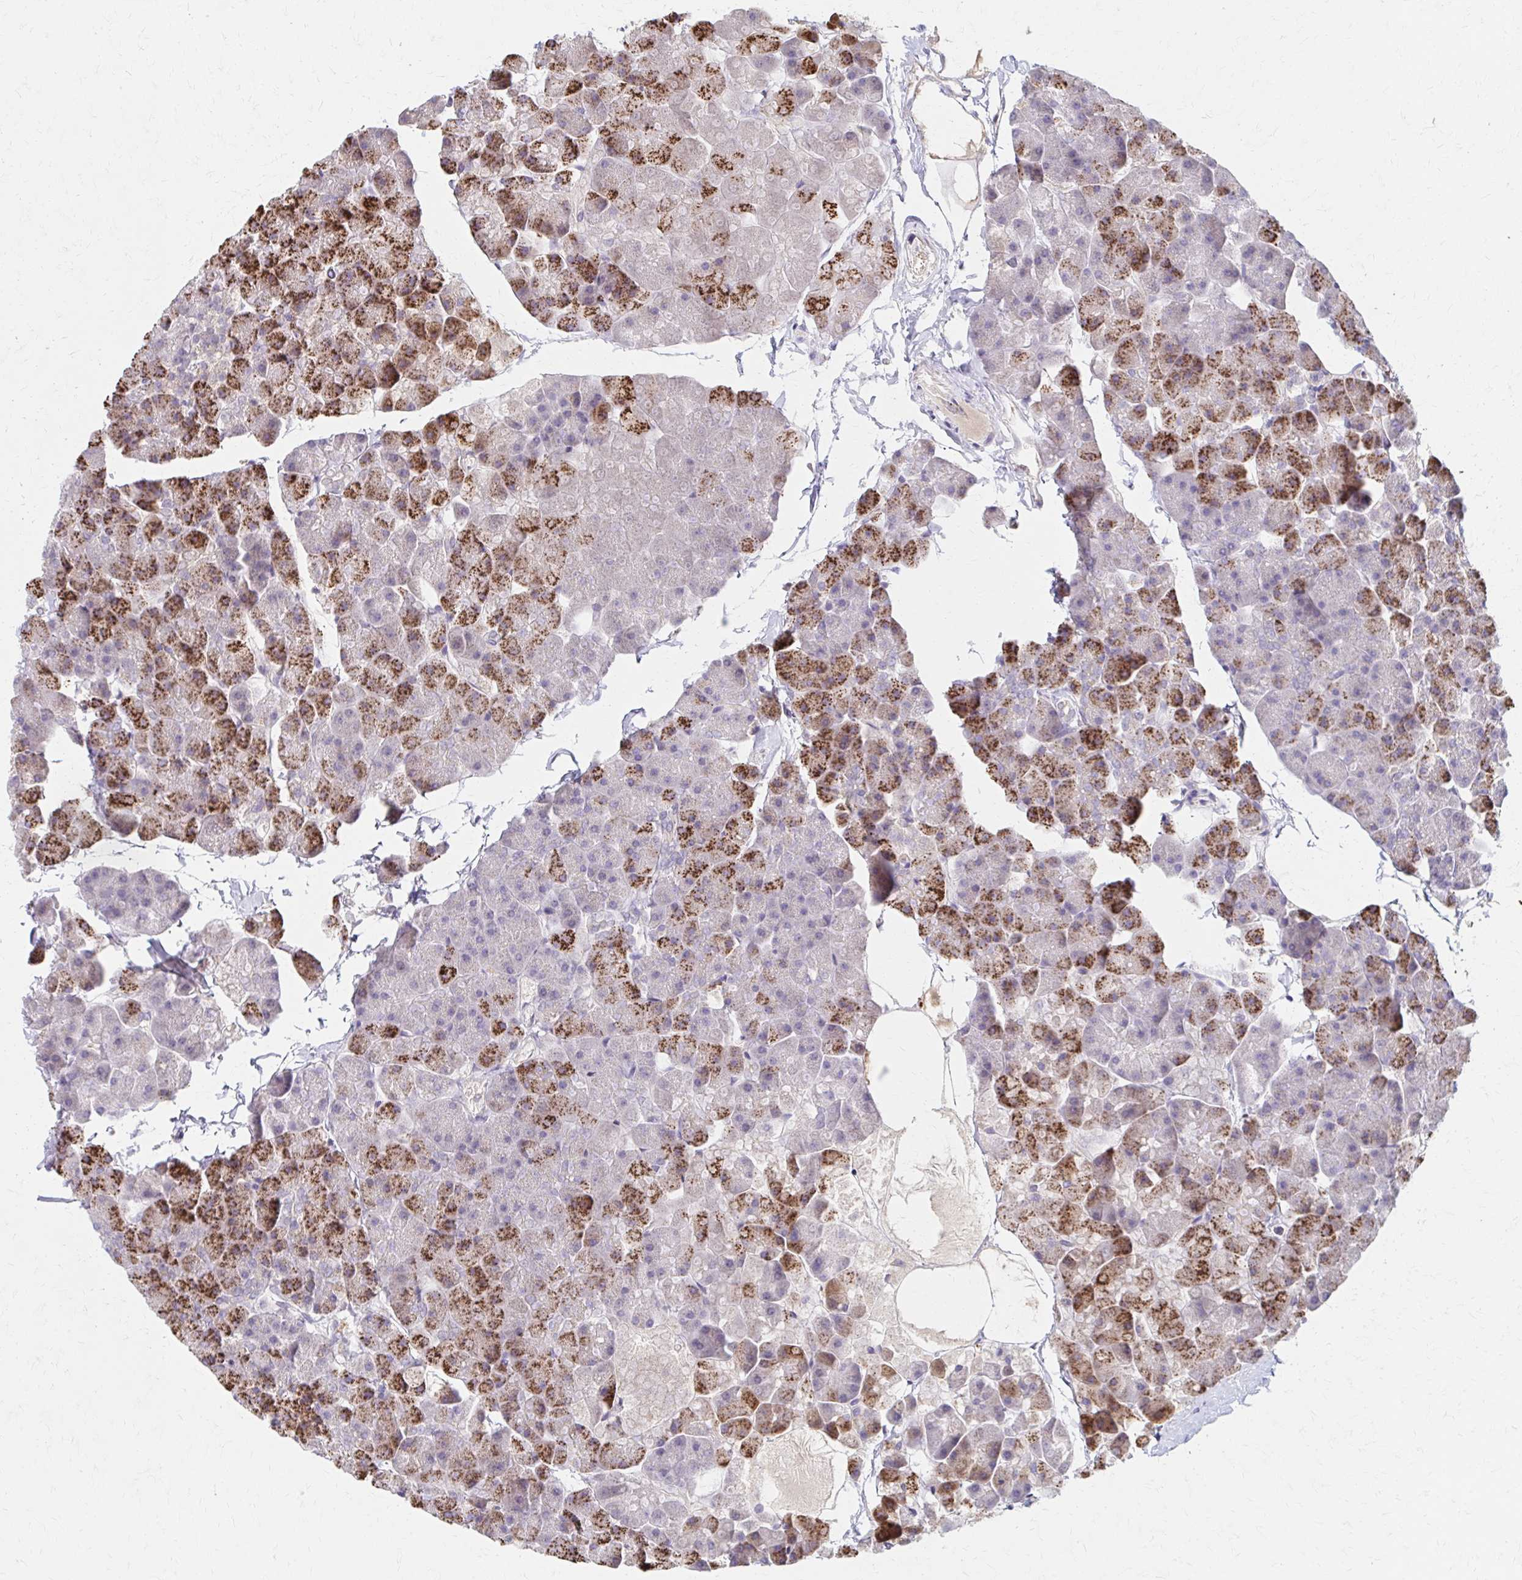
{"staining": {"intensity": "strong", "quantity": "<25%", "location": "cytoplasmic/membranous"}, "tissue": "pancreas", "cell_type": "Exocrine glandular cells", "image_type": "normal", "snomed": [{"axis": "morphology", "description": "Normal tissue, NOS"}, {"axis": "topography", "description": "Pancreas"}], "caption": "Pancreas stained with IHC displays strong cytoplasmic/membranous expression in about <25% of exocrine glandular cells. (Stains: DAB in brown, nuclei in blue, Microscopy: brightfield microscopy at high magnification).", "gene": "HMGCS2", "patient": {"sex": "male", "age": 35}}